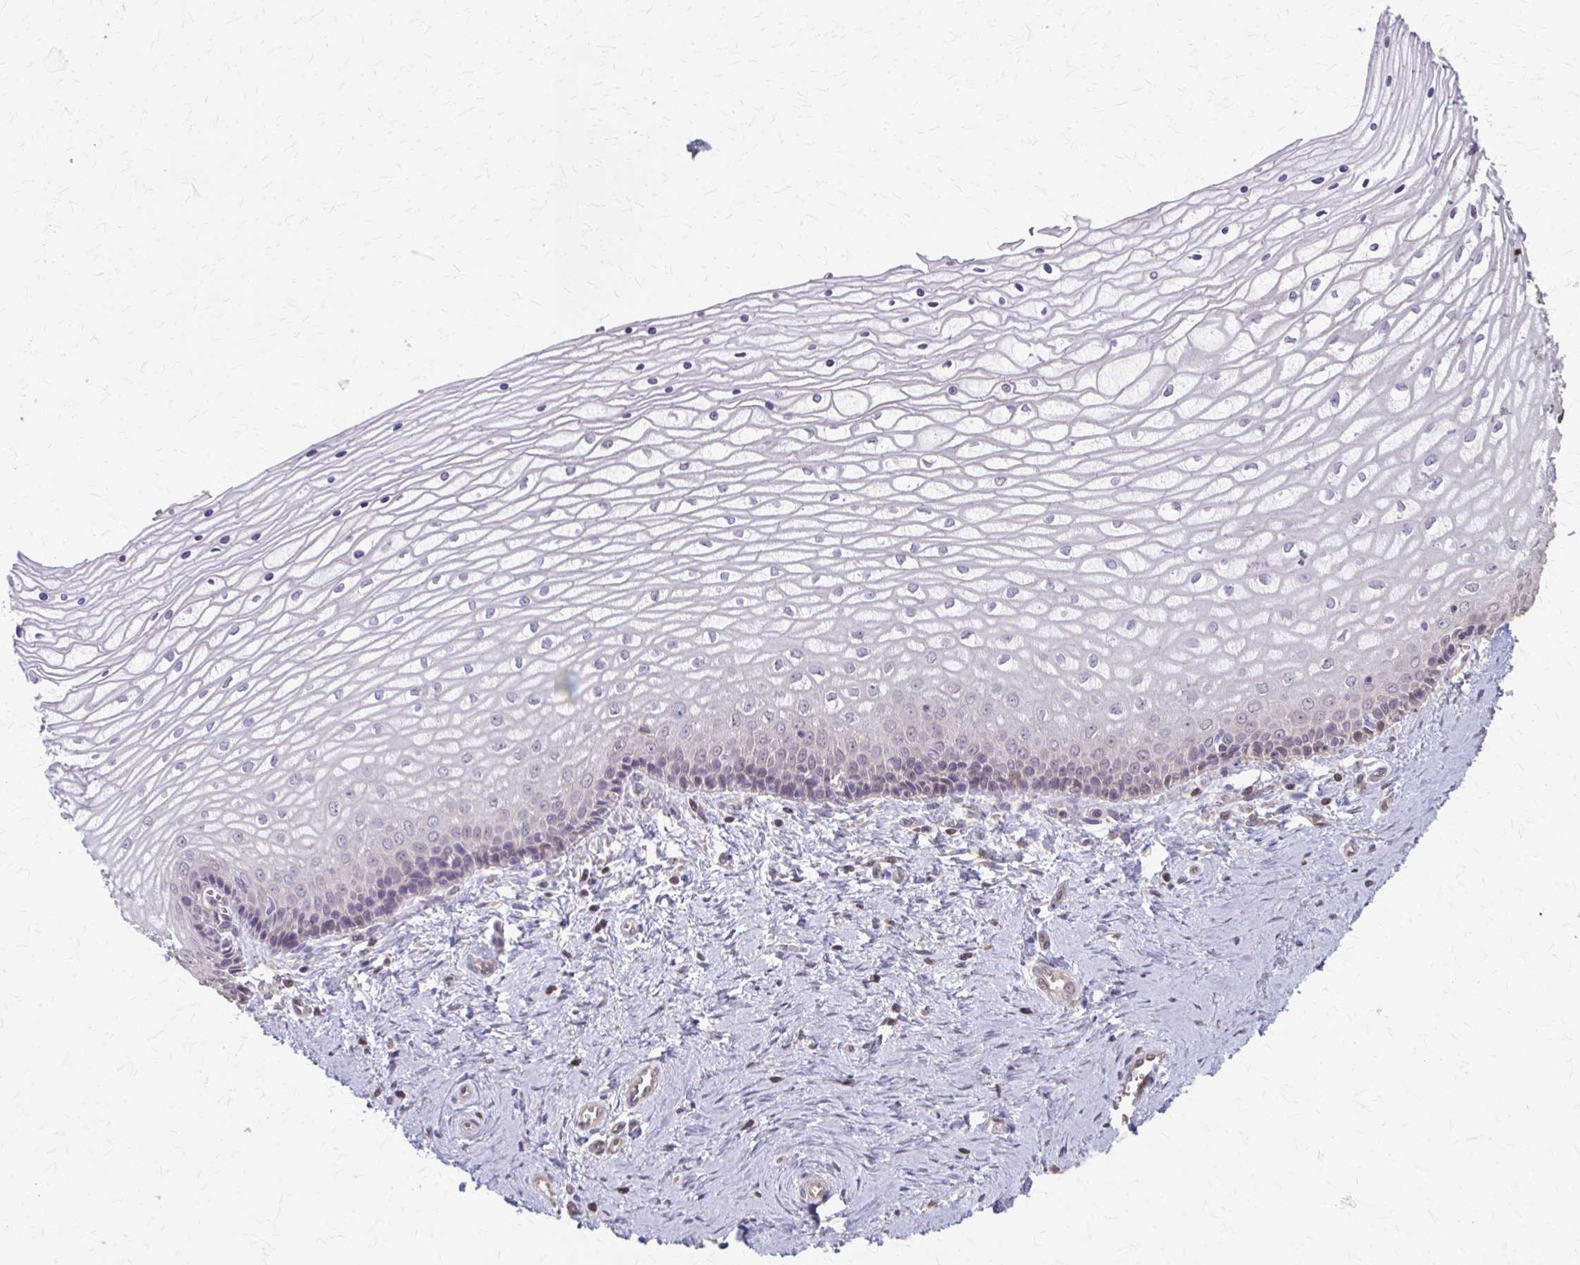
{"staining": {"intensity": "weak", "quantity": "<25%", "location": "cytoplasmic/membranous"}, "tissue": "vagina", "cell_type": "Squamous epithelial cells", "image_type": "normal", "snomed": [{"axis": "morphology", "description": "Normal tissue, NOS"}, {"axis": "topography", "description": "Vagina"}], "caption": "Vagina stained for a protein using IHC reveals no expression squamous epithelial cells.", "gene": "RABGAP1L", "patient": {"sex": "female", "age": 45}}